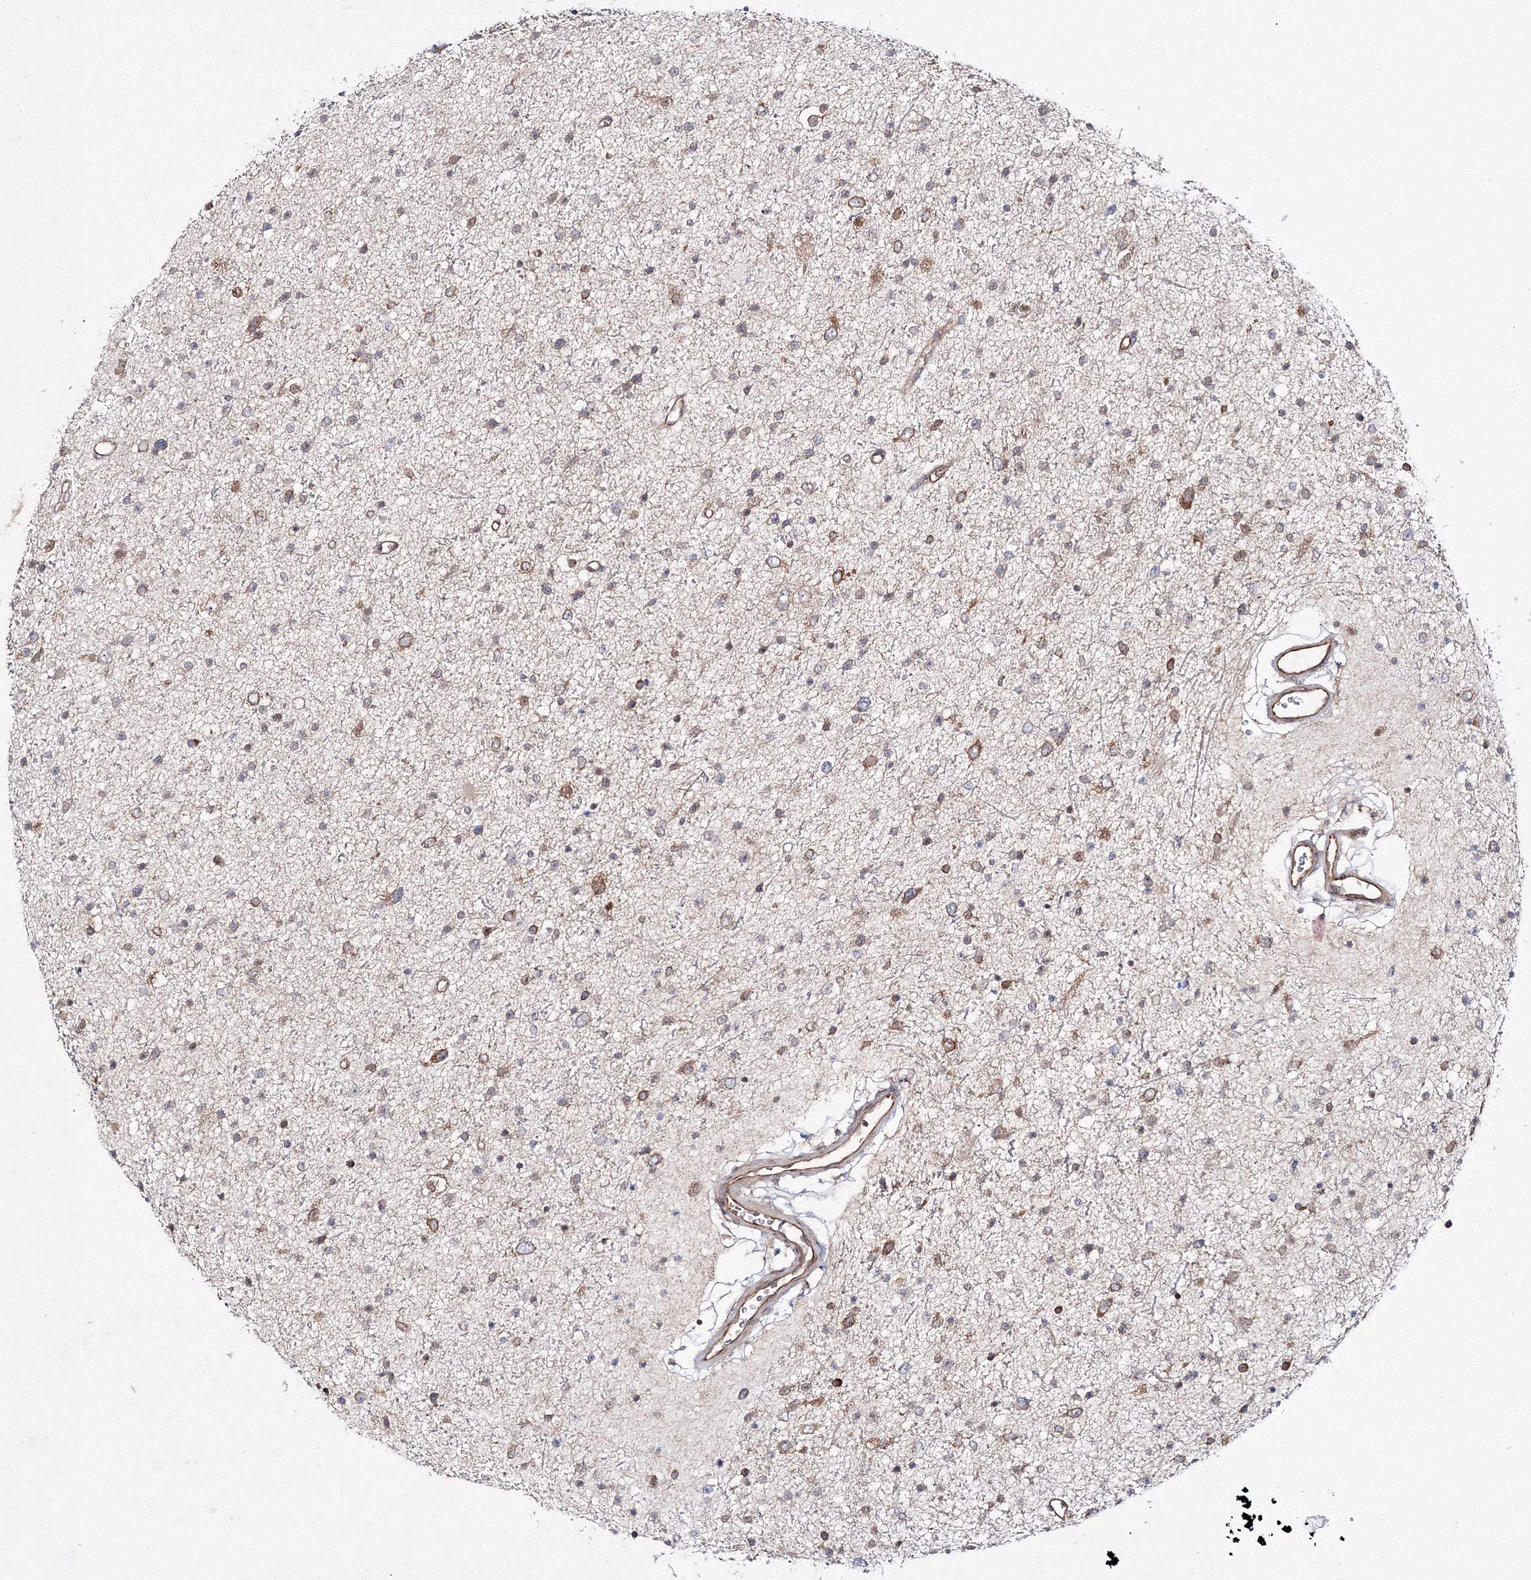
{"staining": {"intensity": "moderate", "quantity": "<25%", "location": "cytoplasmic/membranous"}, "tissue": "glioma", "cell_type": "Tumor cells", "image_type": "cancer", "snomed": [{"axis": "morphology", "description": "Glioma, malignant, Low grade"}, {"axis": "topography", "description": "Brain"}], "caption": "Glioma tissue exhibits moderate cytoplasmic/membranous expression in approximately <25% of tumor cells", "gene": "HARS1", "patient": {"sex": "female", "age": 37}}